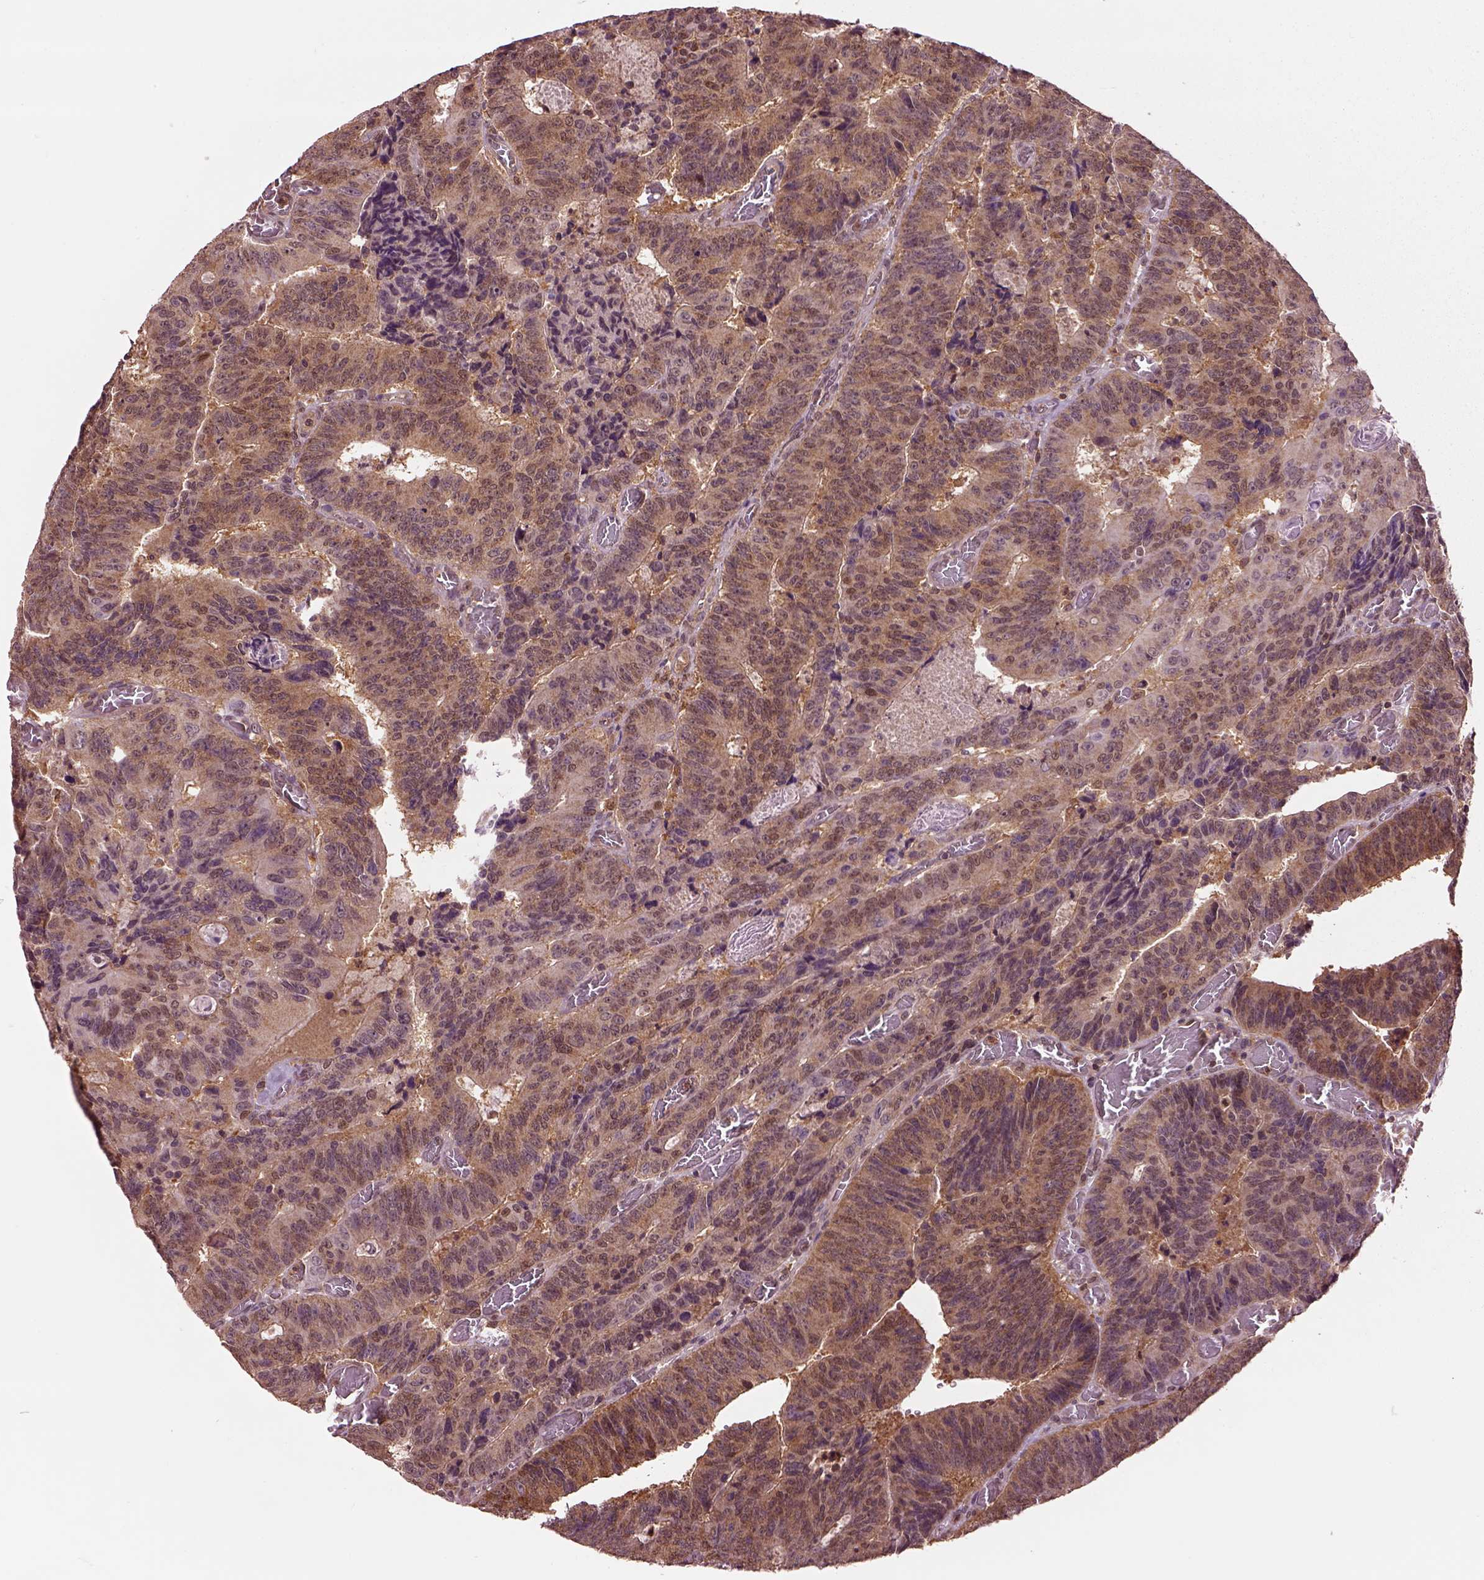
{"staining": {"intensity": "moderate", "quantity": ">75%", "location": "cytoplasmic/membranous"}, "tissue": "colorectal cancer", "cell_type": "Tumor cells", "image_type": "cancer", "snomed": [{"axis": "morphology", "description": "Adenocarcinoma, NOS"}, {"axis": "topography", "description": "Colon"}], "caption": "A brown stain highlights moderate cytoplasmic/membranous staining of a protein in adenocarcinoma (colorectal) tumor cells.", "gene": "MDP1", "patient": {"sex": "female", "age": 82}}